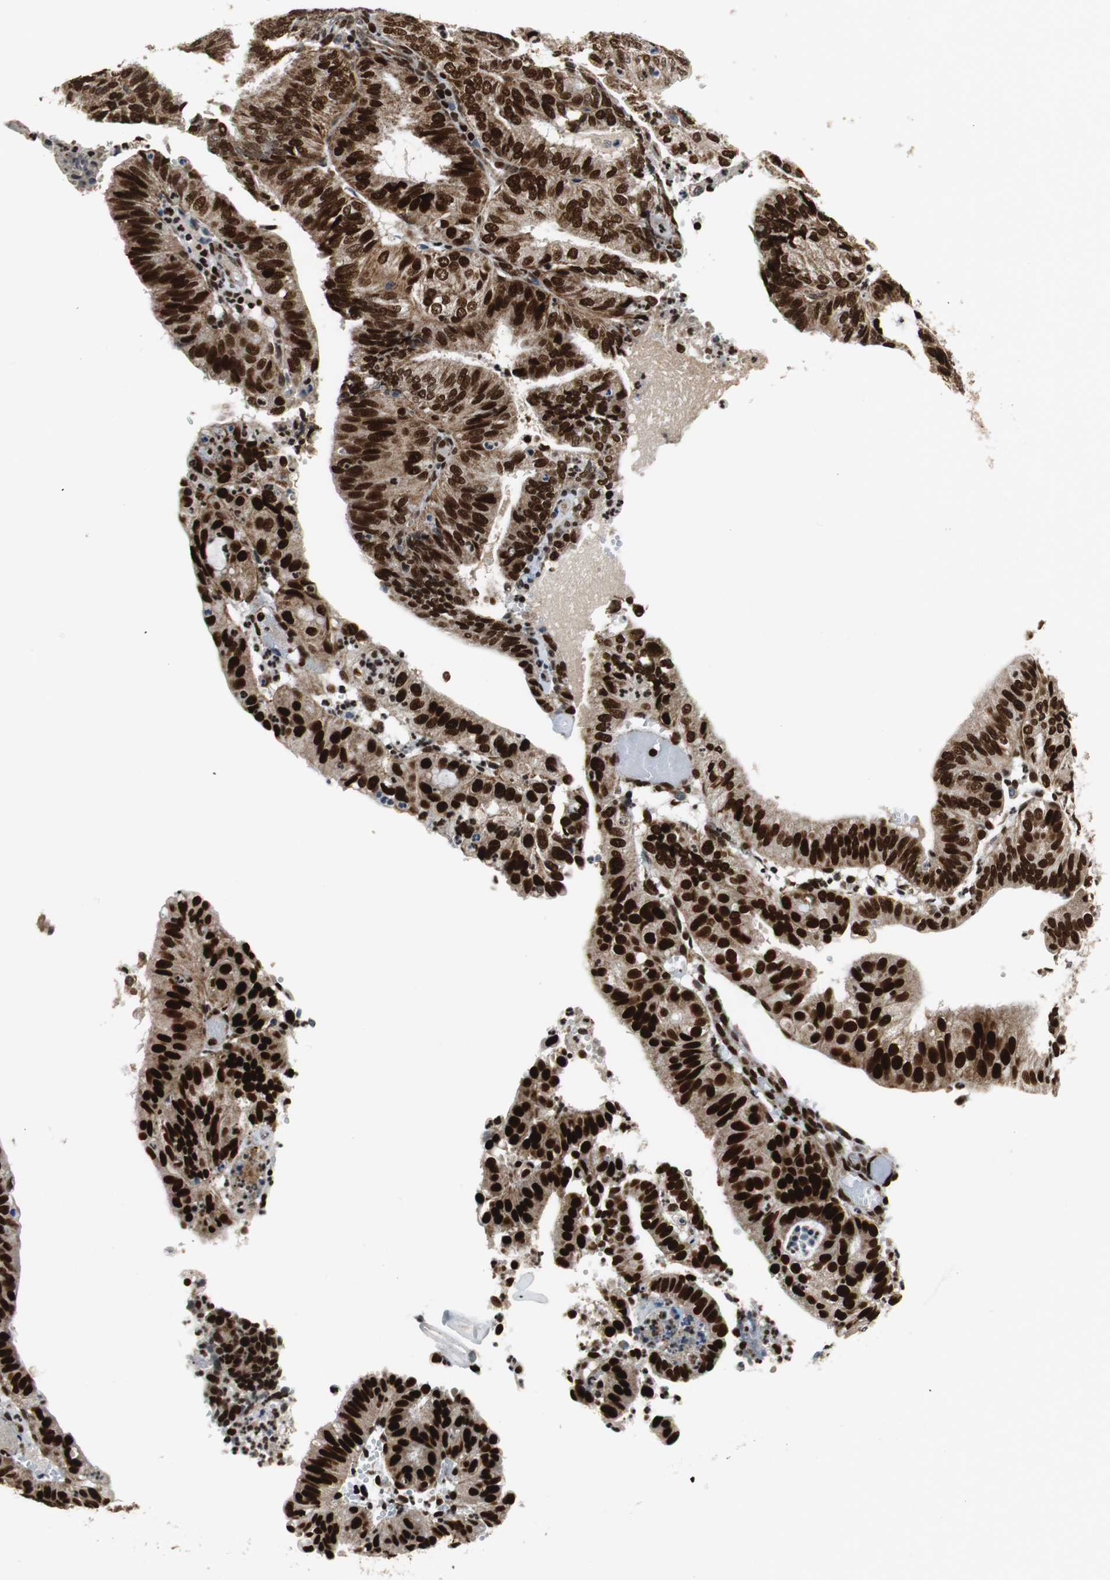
{"staining": {"intensity": "moderate", "quantity": "25%-75%", "location": "cytoplasmic/membranous,nuclear"}, "tissue": "endometrial cancer", "cell_type": "Tumor cells", "image_type": "cancer", "snomed": [{"axis": "morphology", "description": "Adenocarcinoma, NOS"}, {"axis": "topography", "description": "Uterus"}], "caption": "Endometrial cancer tissue demonstrates moderate cytoplasmic/membranous and nuclear positivity in approximately 25%-75% of tumor cells The protein is stained brown, and the nuclei are stained in blue (DAB (3,3'-diaminobenzidine) IHC with brightfield microscopy, high magnification).", "gene": "HDAC1", "patient": {"sex": "female", "age": 60}}